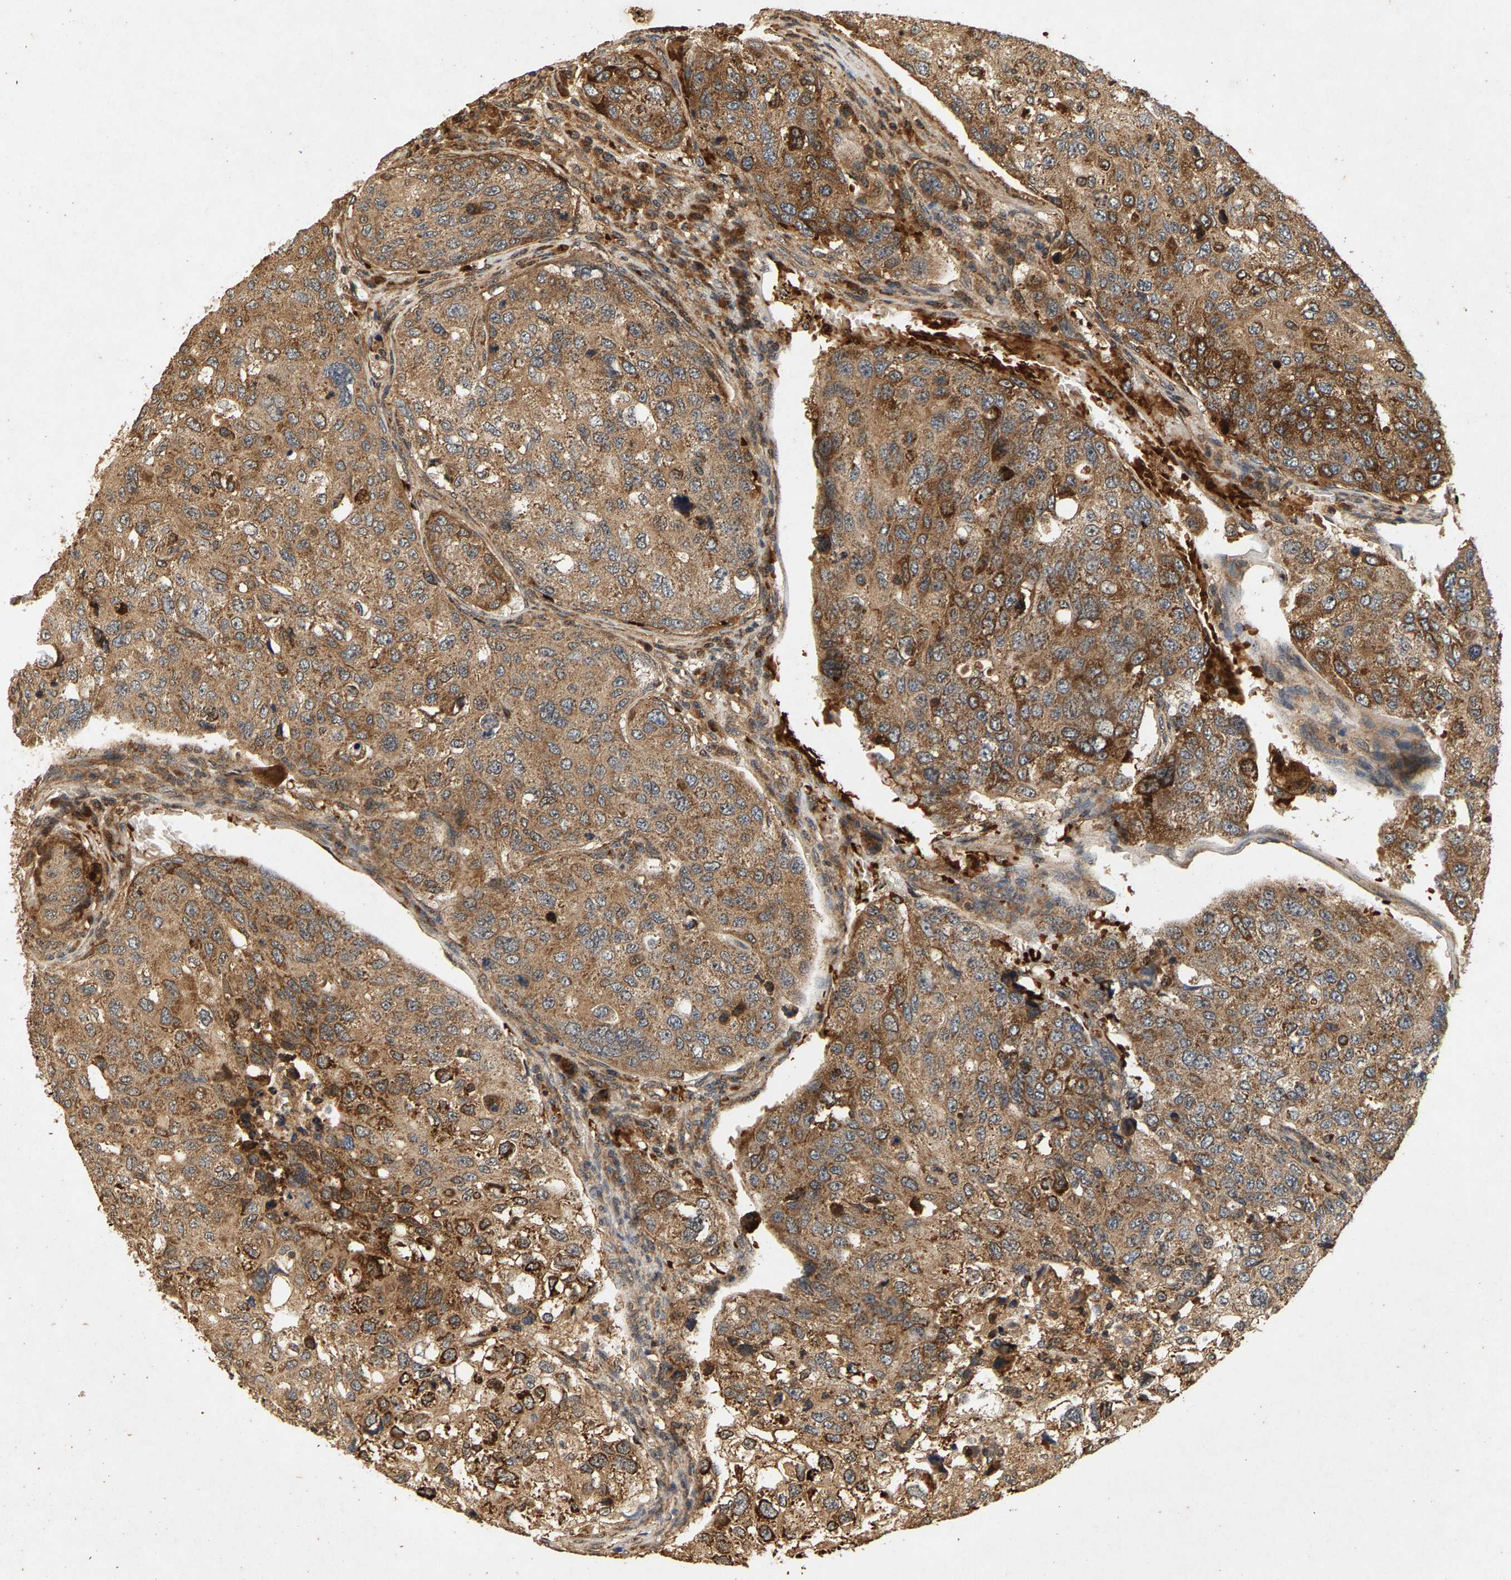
{"staining": {"intensity": "moderate", "quantity": ">75%", "location": "cytoplasmic/membranous"}, "tissue": "urothelial cancer", "cell_type": "Tumor cells", "image_type": "cancer", "snomed": [{"axis": "morphology", "description": "Urothelial carcinoma, High grade"}, {"axis": "topography", "description": "Lymph node"}, {"axis": "topography", "description": "Urinary bladder"}], "caption": "DAB (3,3'-diaminobenzidine) immunohistochemical staining of human urothelial carcinoma (high-grade) reveals moderate cytoplasmic/membranous protein staining in approximately >75% of tumor cells.", "gene": "CIDEC", "patient": {"sex": "male", "age": 51}}